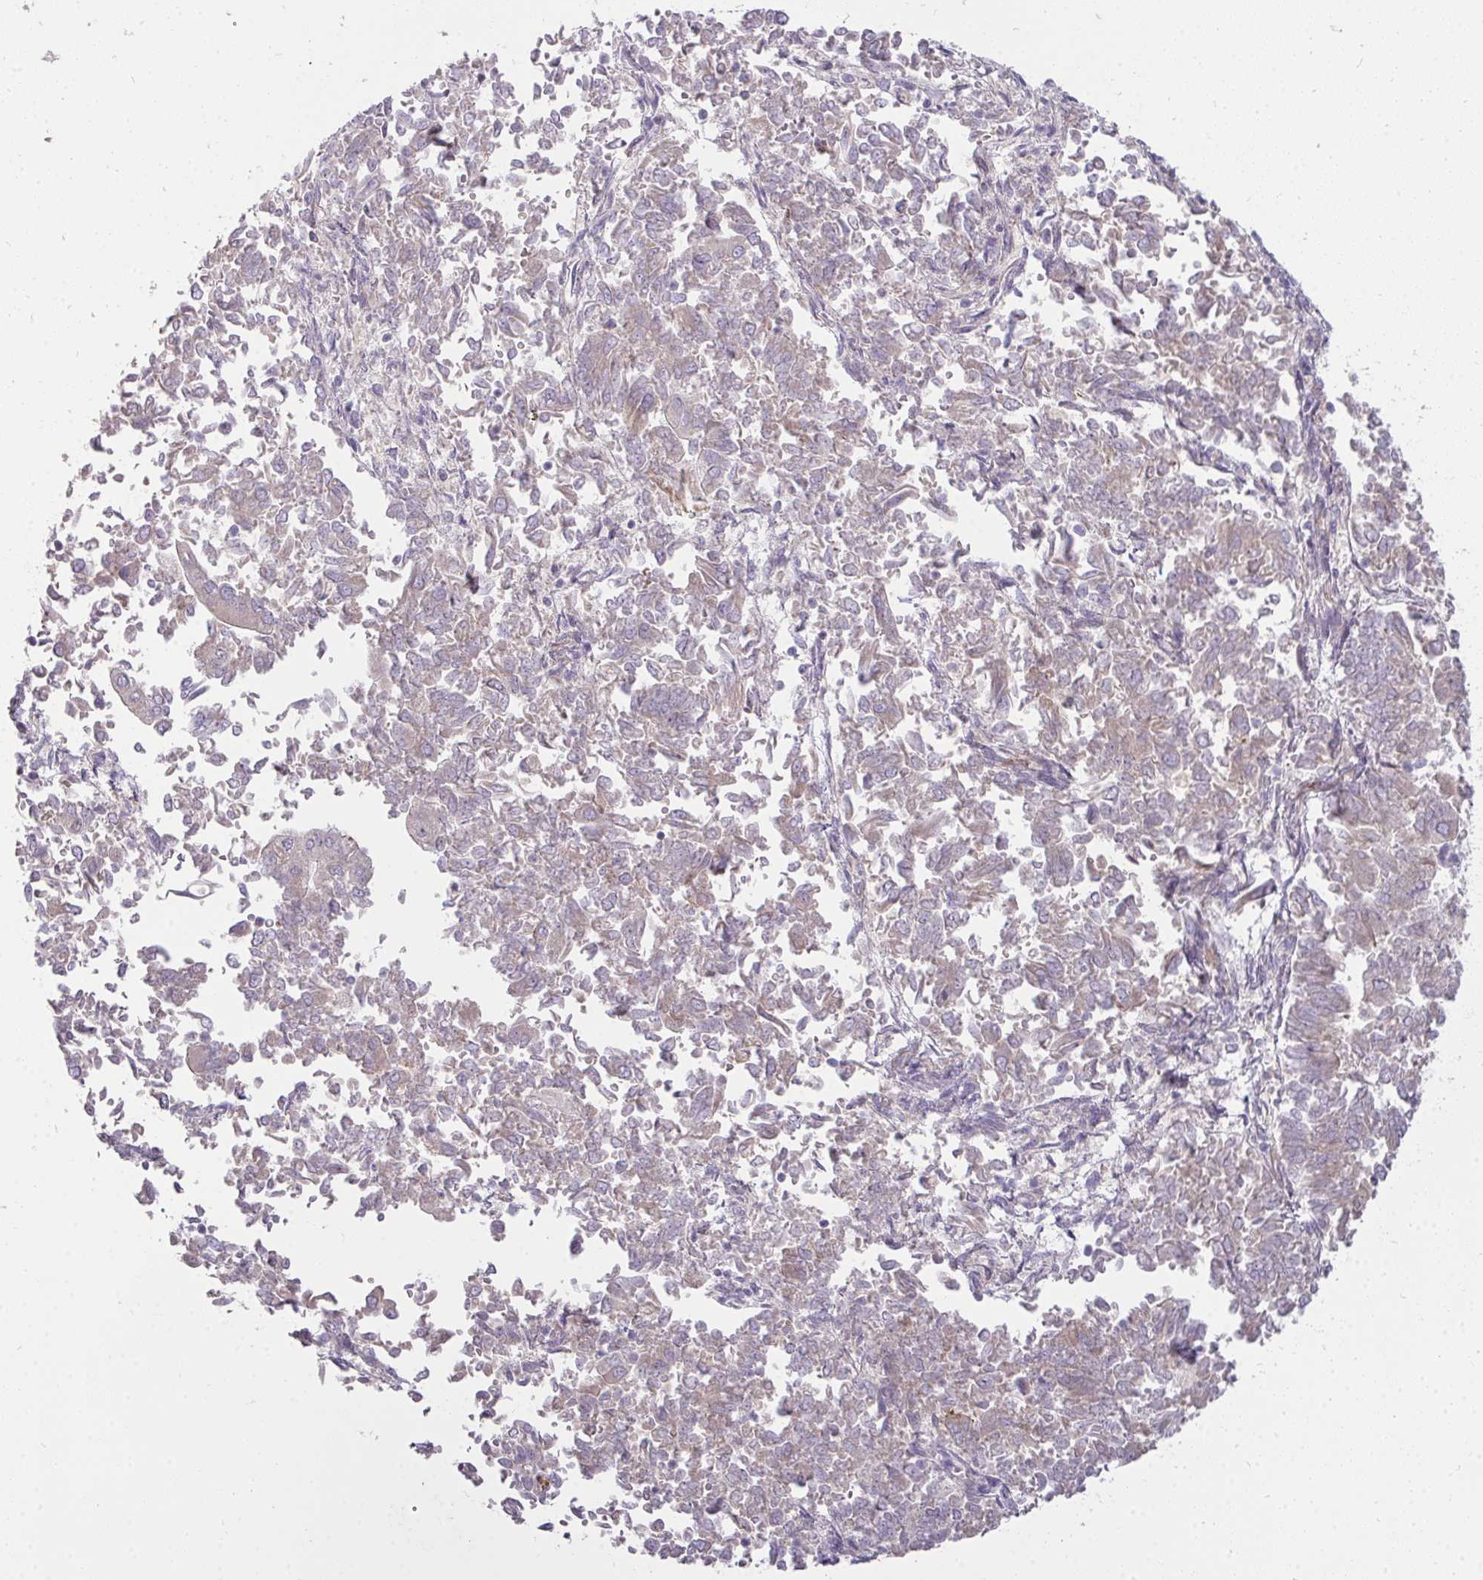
{"staining": {"intensity": "weak", "quantity": "<25%", "location": "cytoplasmic/membranous"}, "tissue": "endometrial cancer", "cell_type": "Tumor cells", "image_type": "cancer", "snomed": [{"axis": "morphology", "description": "Adenocarcinoma, NOS"}, {"axis": "topography", "description": "Endometrium"}], "caption": "This is an immunohistochemistry (IHC) histopathology image of endometrial cancer (adenocarcinoma). There is no expression in tumor cells.", "gene": "SH2D1B", "patient": {"sex": "female", "age": 65}}